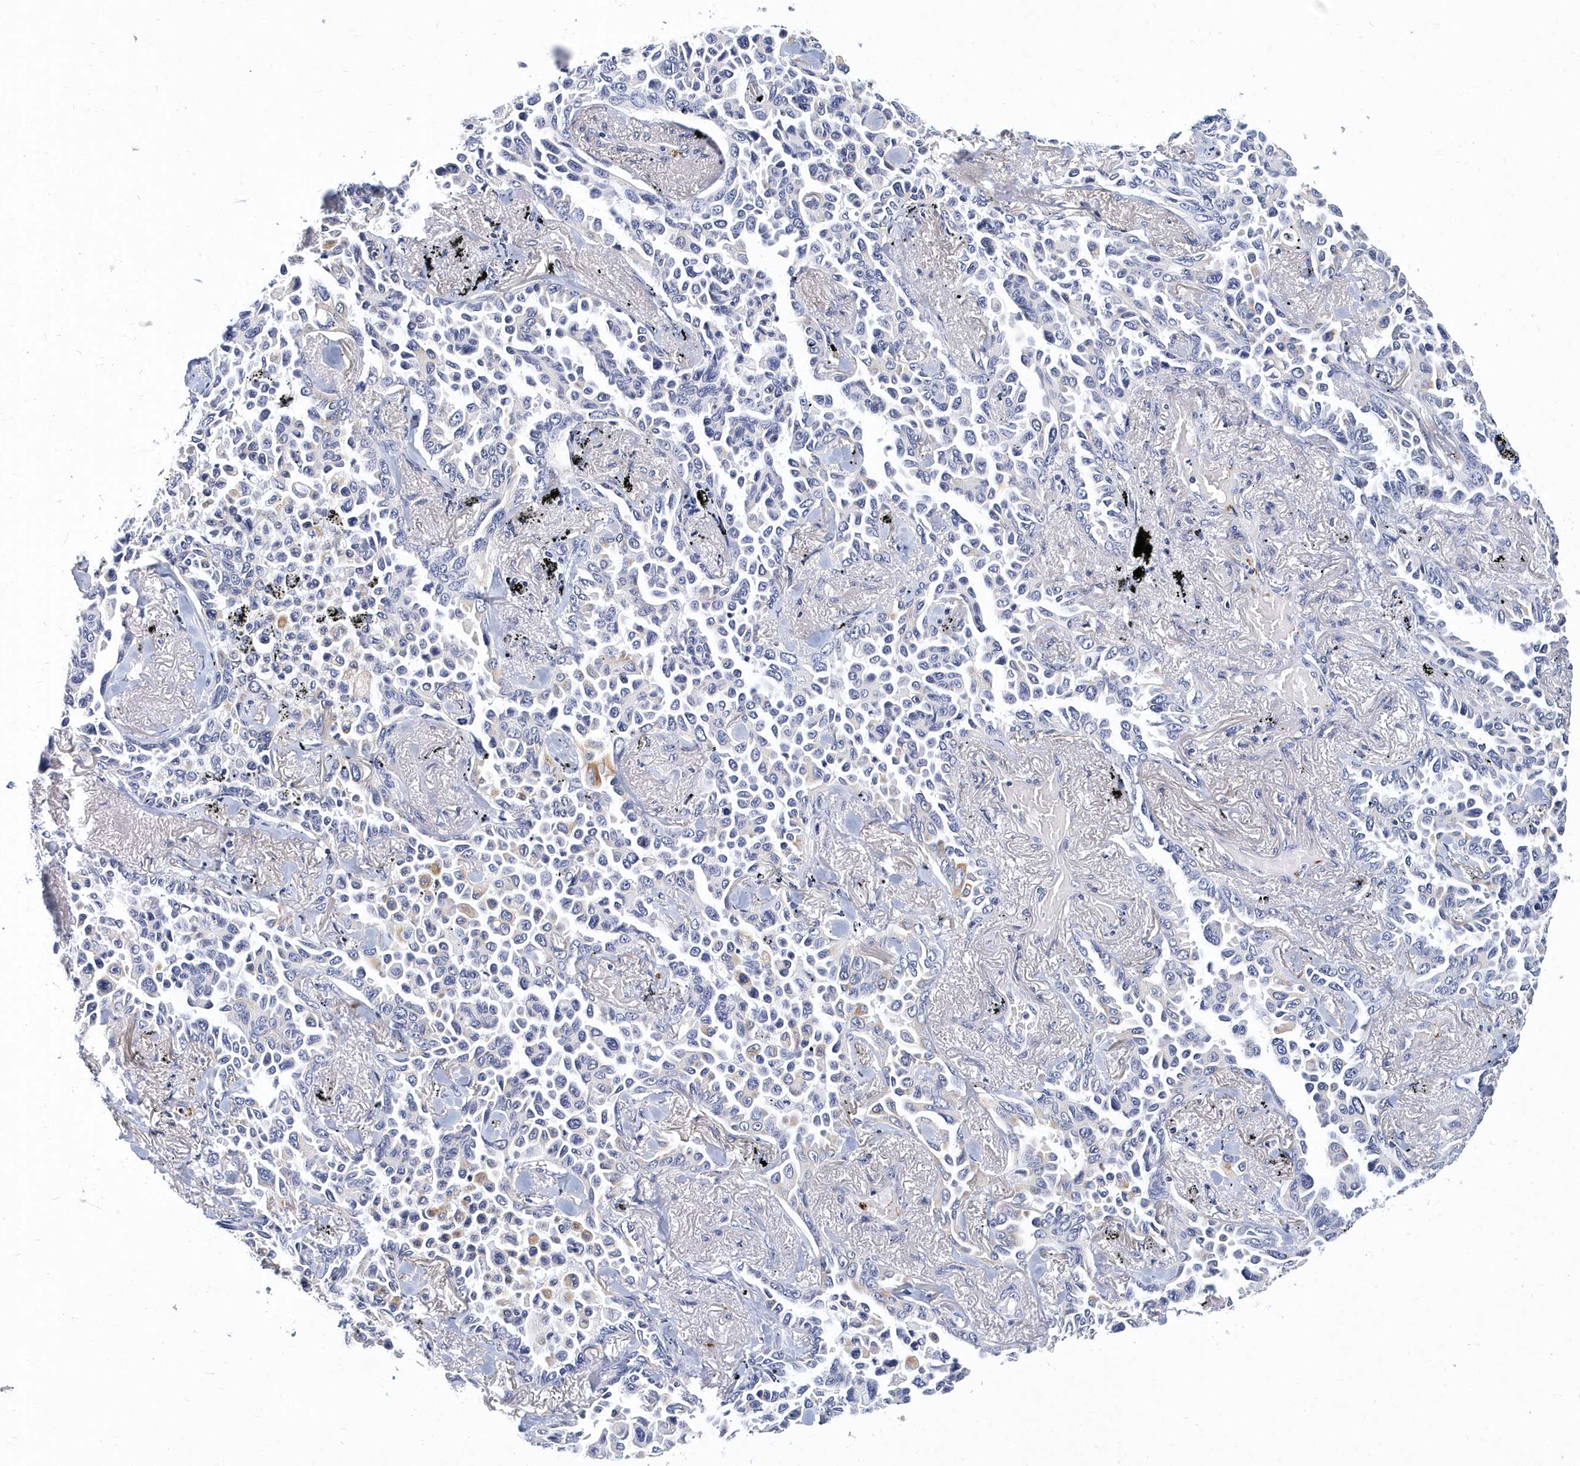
{"staining": {"intensity": "negative", "quantity": "none", "location": "none"}, "tissue": "lung cancer", "cell_type": "Tumor cells", "image_type": "cancer", "snomed": [{"axis": "morphology", "description": "Adenocarcinoma, NOS"}, {"axis": "topography", "description": "Lung"}], "caption": "The micrograph exhibits no significant positivity in tumor cells of adenocarcinoma (lung). The staining was performed using DAB (3,3'-diaminobenzidine) to visualize the protein expression in brown, while the nuclei were stained in blue with hematoxylin (Magnification: 20x).", "gene": "ITGA2B", "patient": {"sex": "female", "age": 67}}